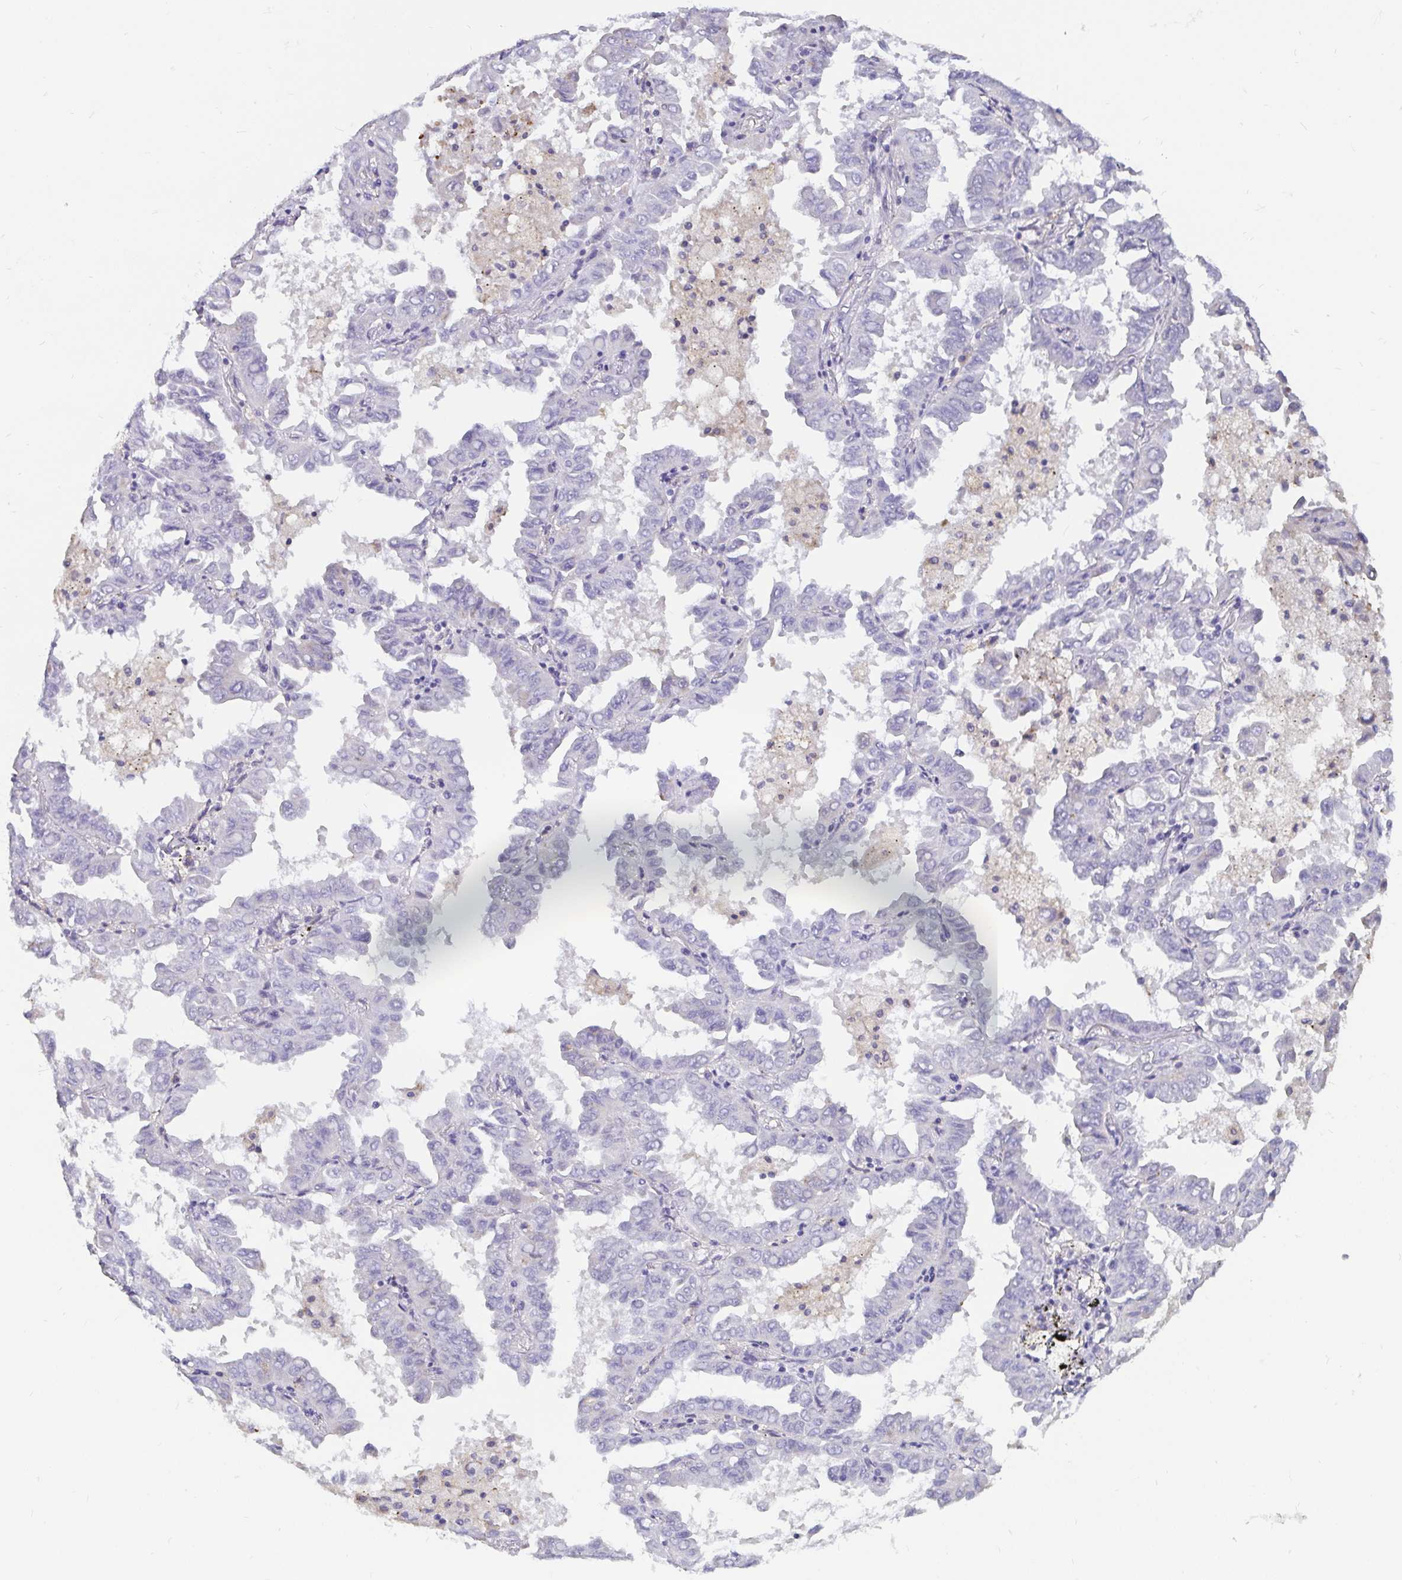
{"staining": {"intensity": "negative", "quantity": "none", "location": "none"}, "tissue": "lung cancer", "cell_type": "Tumor cells", "image_type": "cancer", "snomed": [{"axis": "morphology", "description": "Adenocarcinoma, NOS"}, {"axis": "topography", "description": "Lung"}], "caption": "Tumor cells show no significant staining in lung adenocarcinoma.", "gene": "ADAMTS6", "patient": {"sex": "male", "age": 64}}